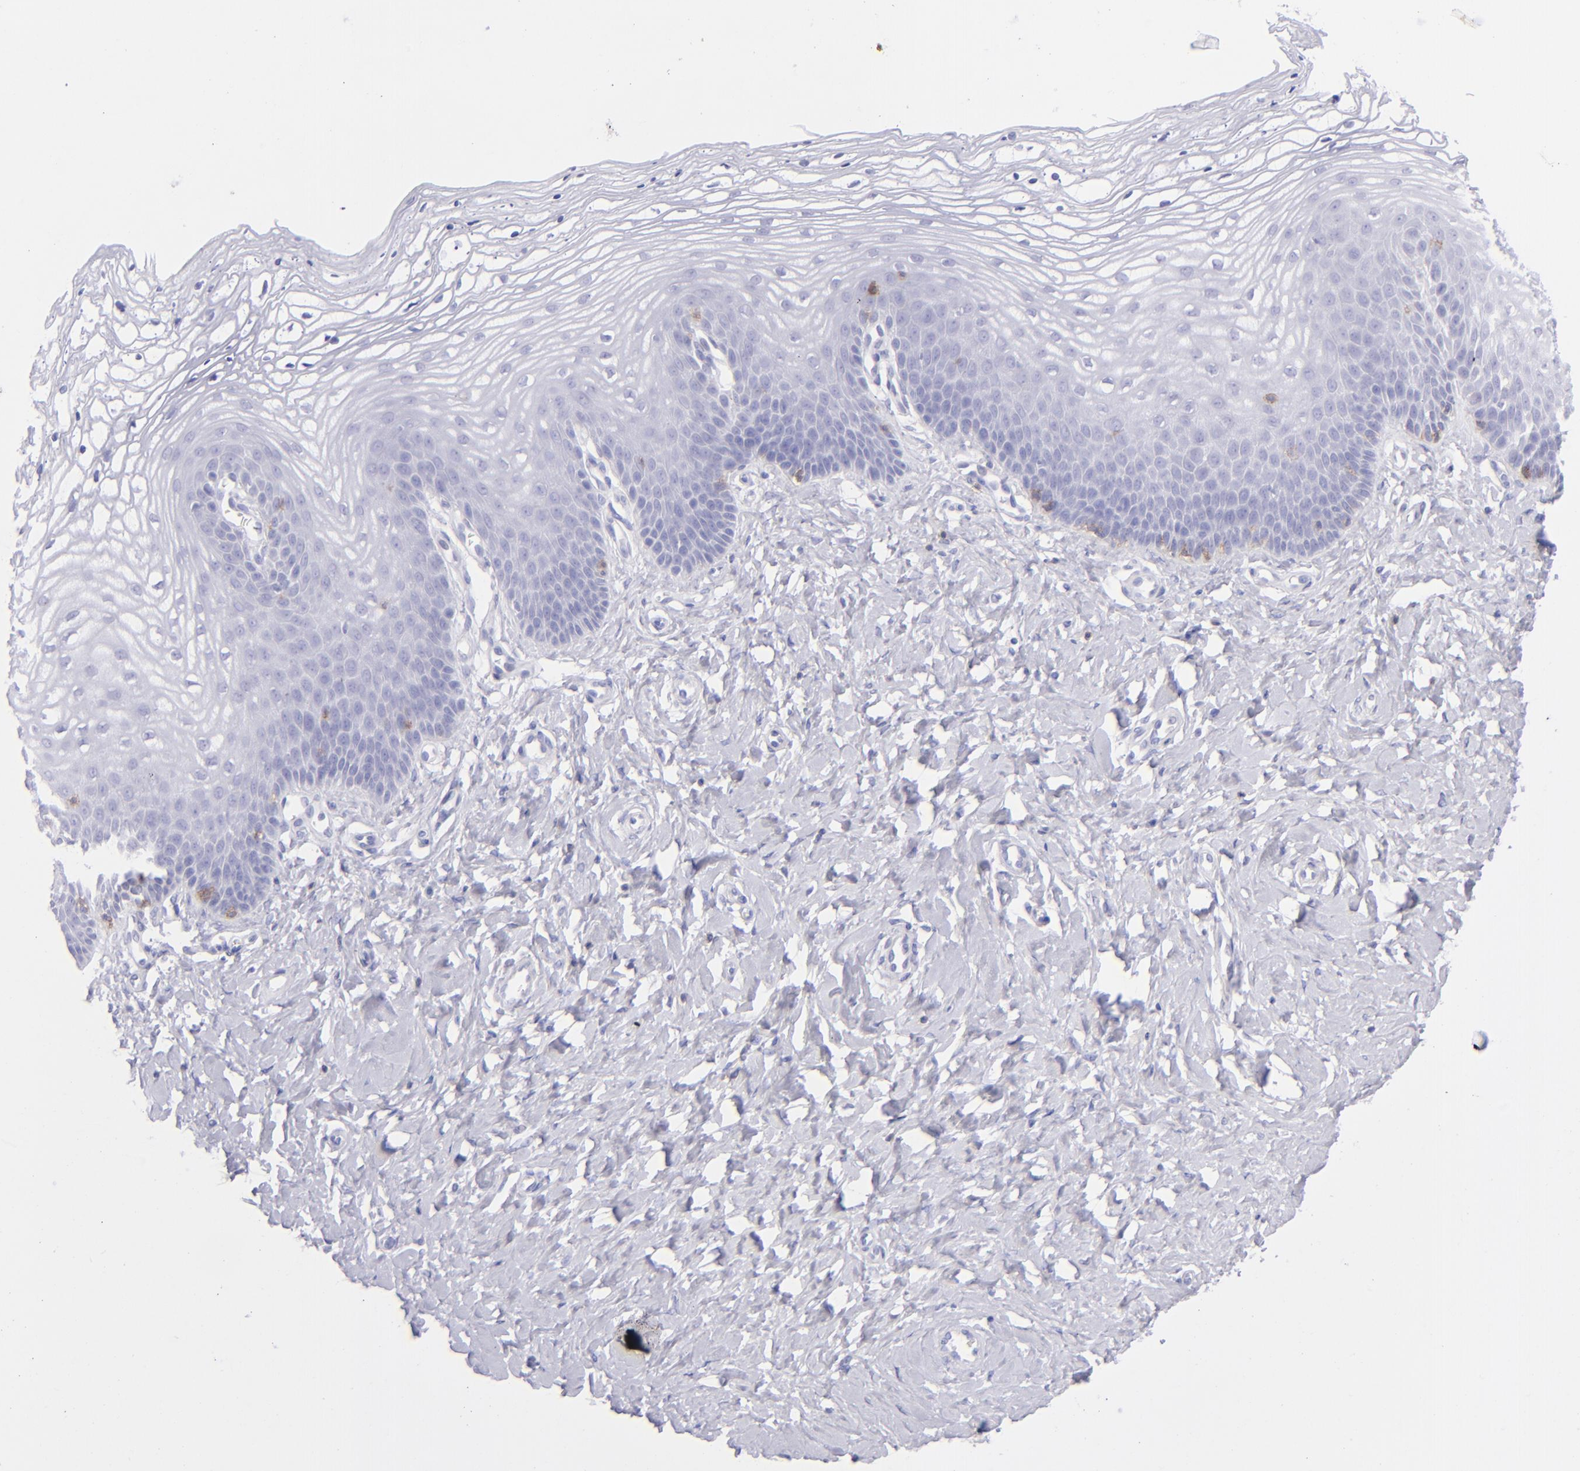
{"staining": {"intensity": "negative", "quantity": "none", "location": "none"}, "tissue": "vagina", "cell_type": "Squamous epithelial cells", "image_type": "normal", "snomed": [{"axis": "morphology", "description": "Normal tissue, NOS"}, {"axis": "topography", "description": "Vagina"}], "caption": "Human vagina stained for a protein using immunohistochemistry (IHC) reveals no staining in squamous epithelial cells.", "gene": "CD69", "patient": {"sex": "female", "age": 68}}